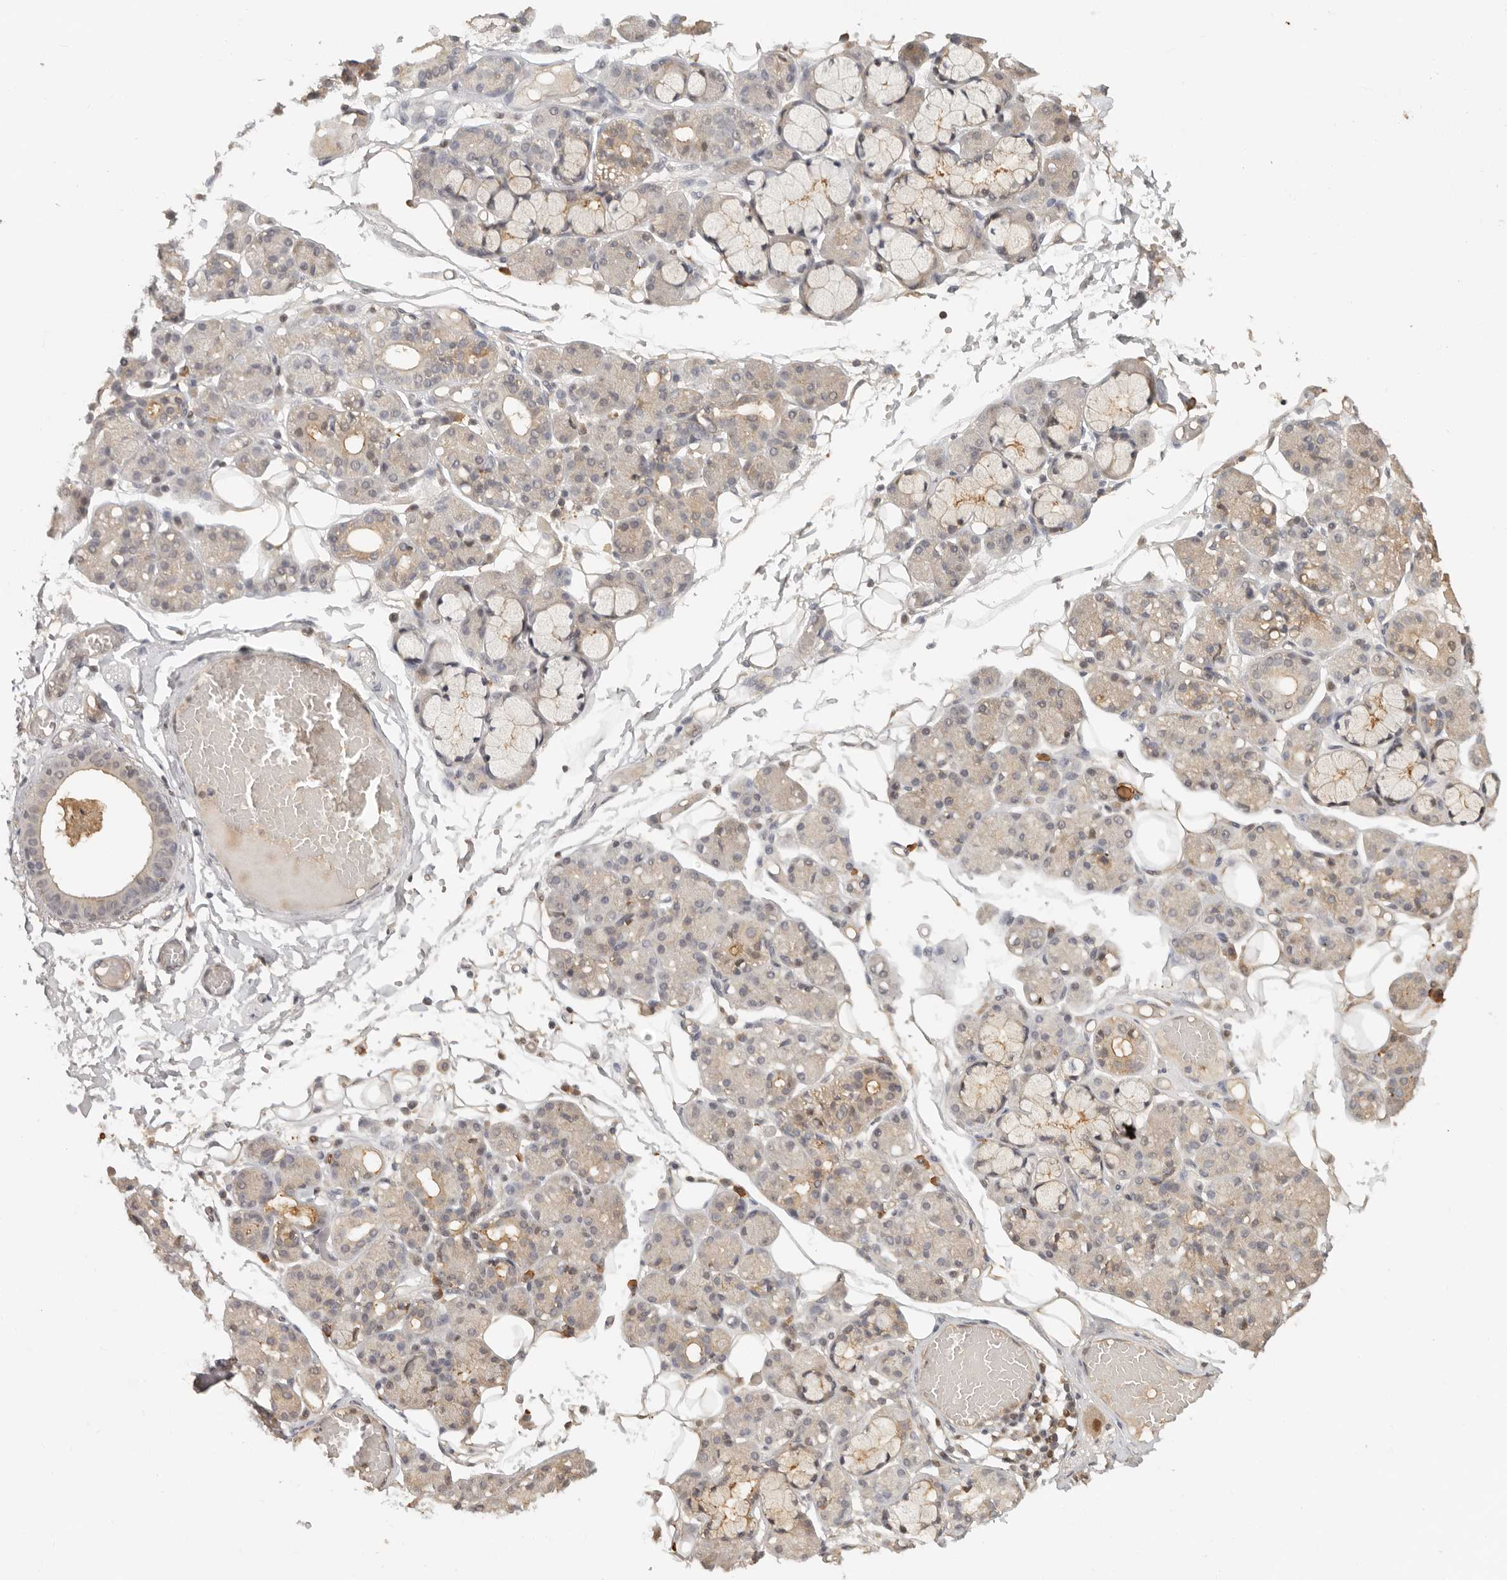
{"staining": {"intensity": "weak", "quantity": "25%-75%", "location": "cytoplasmic/membranous,nuclear"}, "tissue": "salivary gland", "cell_type": "Glandular cells", "image_type": "normal", "snomed": [{"axis": "morphology", "description": "Normal tissue, NOS"}, {"axis": "topography", "description": "Salivary gland"}], "caption": "Glandular cells demonstrate low levels of weak cytoplasmic/membranous,nuclear staining in approximately 25%-75% of cells in normal salivary gland. Immunohistochemistry stains the protein in brown and the nuclei are stained blue.", "gene": "PSMA5", "patient": {"sex": "male", "age": 63}}